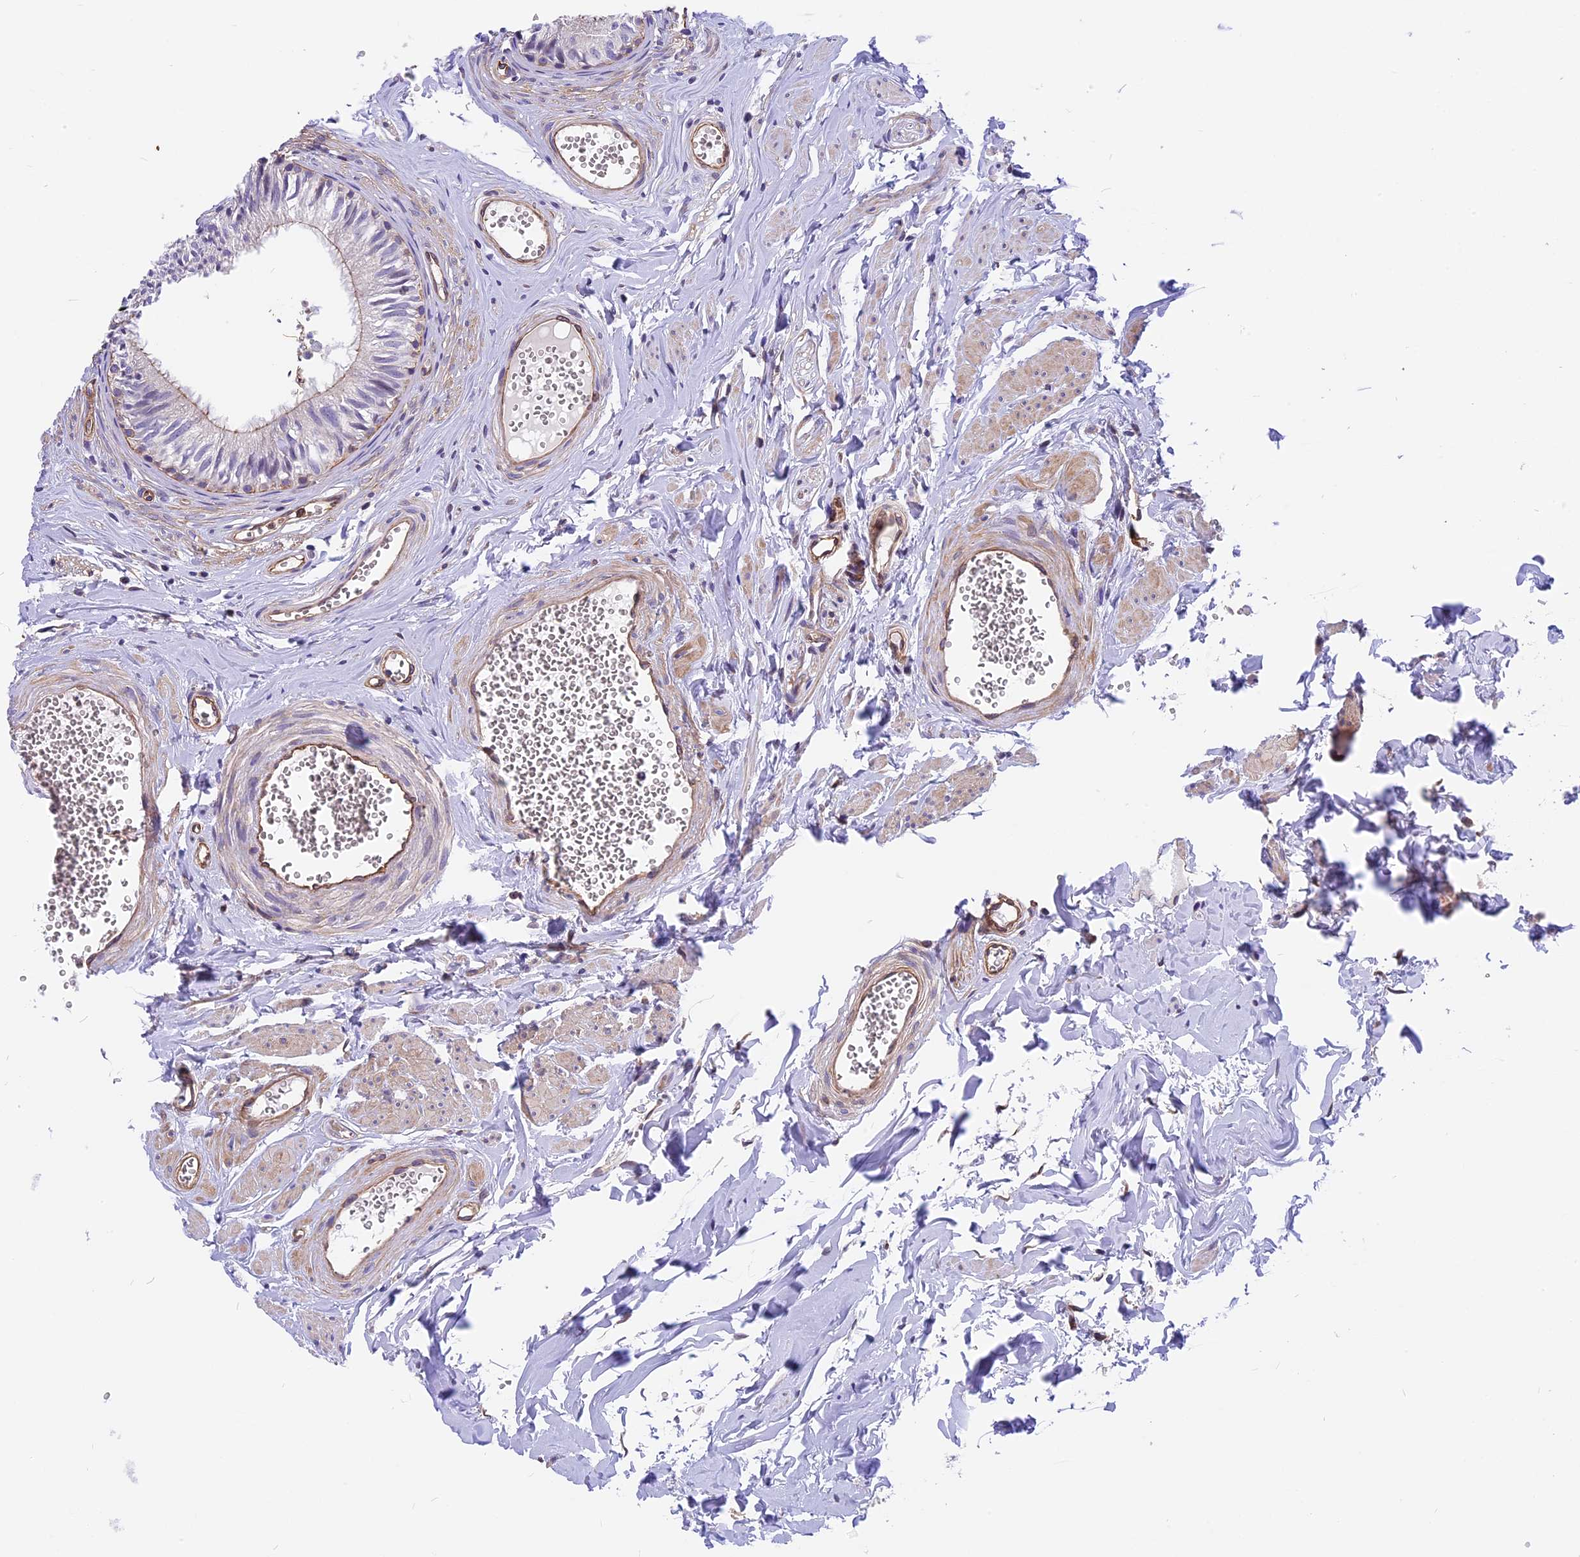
{"staining": {"intensity": "moderate", "quantity": "<25%", "location": "cytoplasmic/membranous"}, "tissue": "epididymis", "cell_type": "Glandular cells", "image_type": "normal", "snomed": [{"axis": "morphology", "description": "Normal tissue, NOS"}, {"axis": "topography", "description": "Epididymis"}], "caption": "Normal epididymis was stained to show a protein in brown. There is low levels of moderate cytoplasmic/membranous staining in about <25% of glandular cells.", "gene": "MED20", "patient": {"sex": "male", "age": 36}}